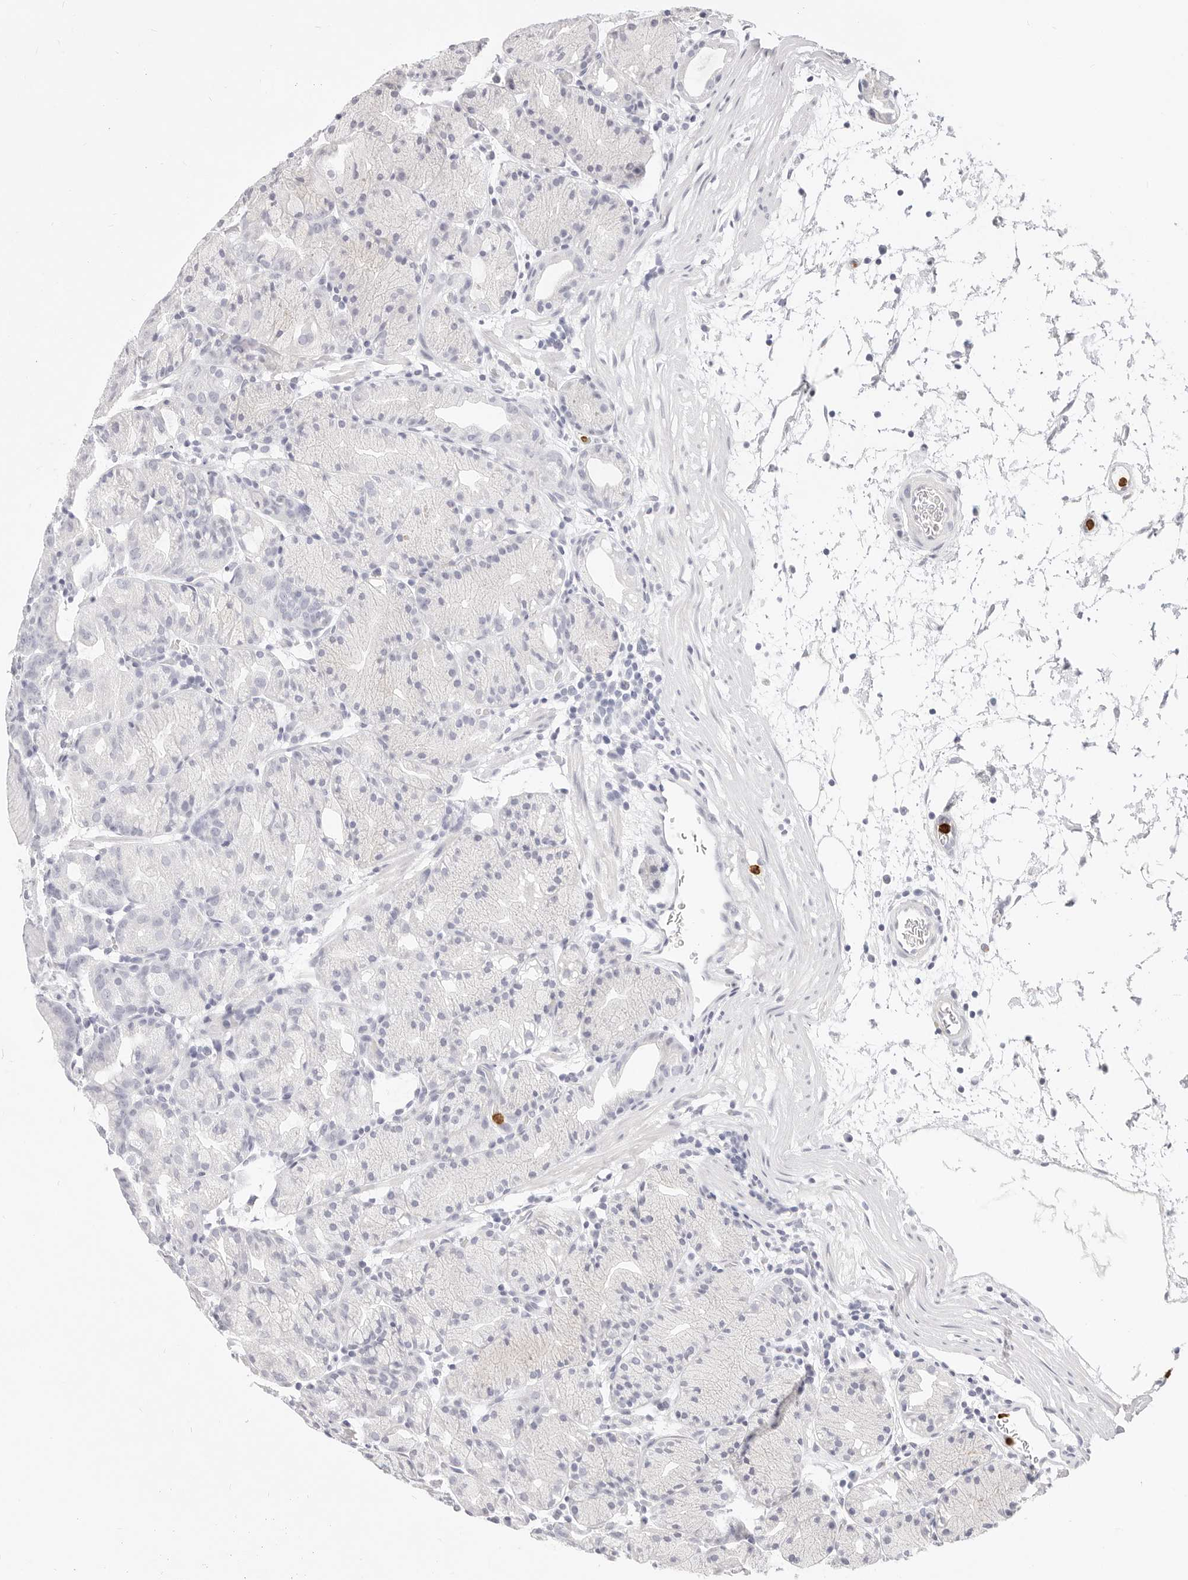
{"staining": {"intensity": "negative", "quantity": "none", "location": "none"}, "tissue": "stomach", "cell_type": "Glandular cells", "image_type": "normal", "snomed": [{"axis": "morphology", "description": "Normal tissue, NOS"}, {"axis": "topography", "description": "Stomach, upper"}], "caption": "DAB (3,3'-diaminobenzidine) immunohistochemical staining of normal human stomach reveals no significant expression in glandular cells.", "gene": "CAMP", "patient": {"sex": "male", "age": 48}}